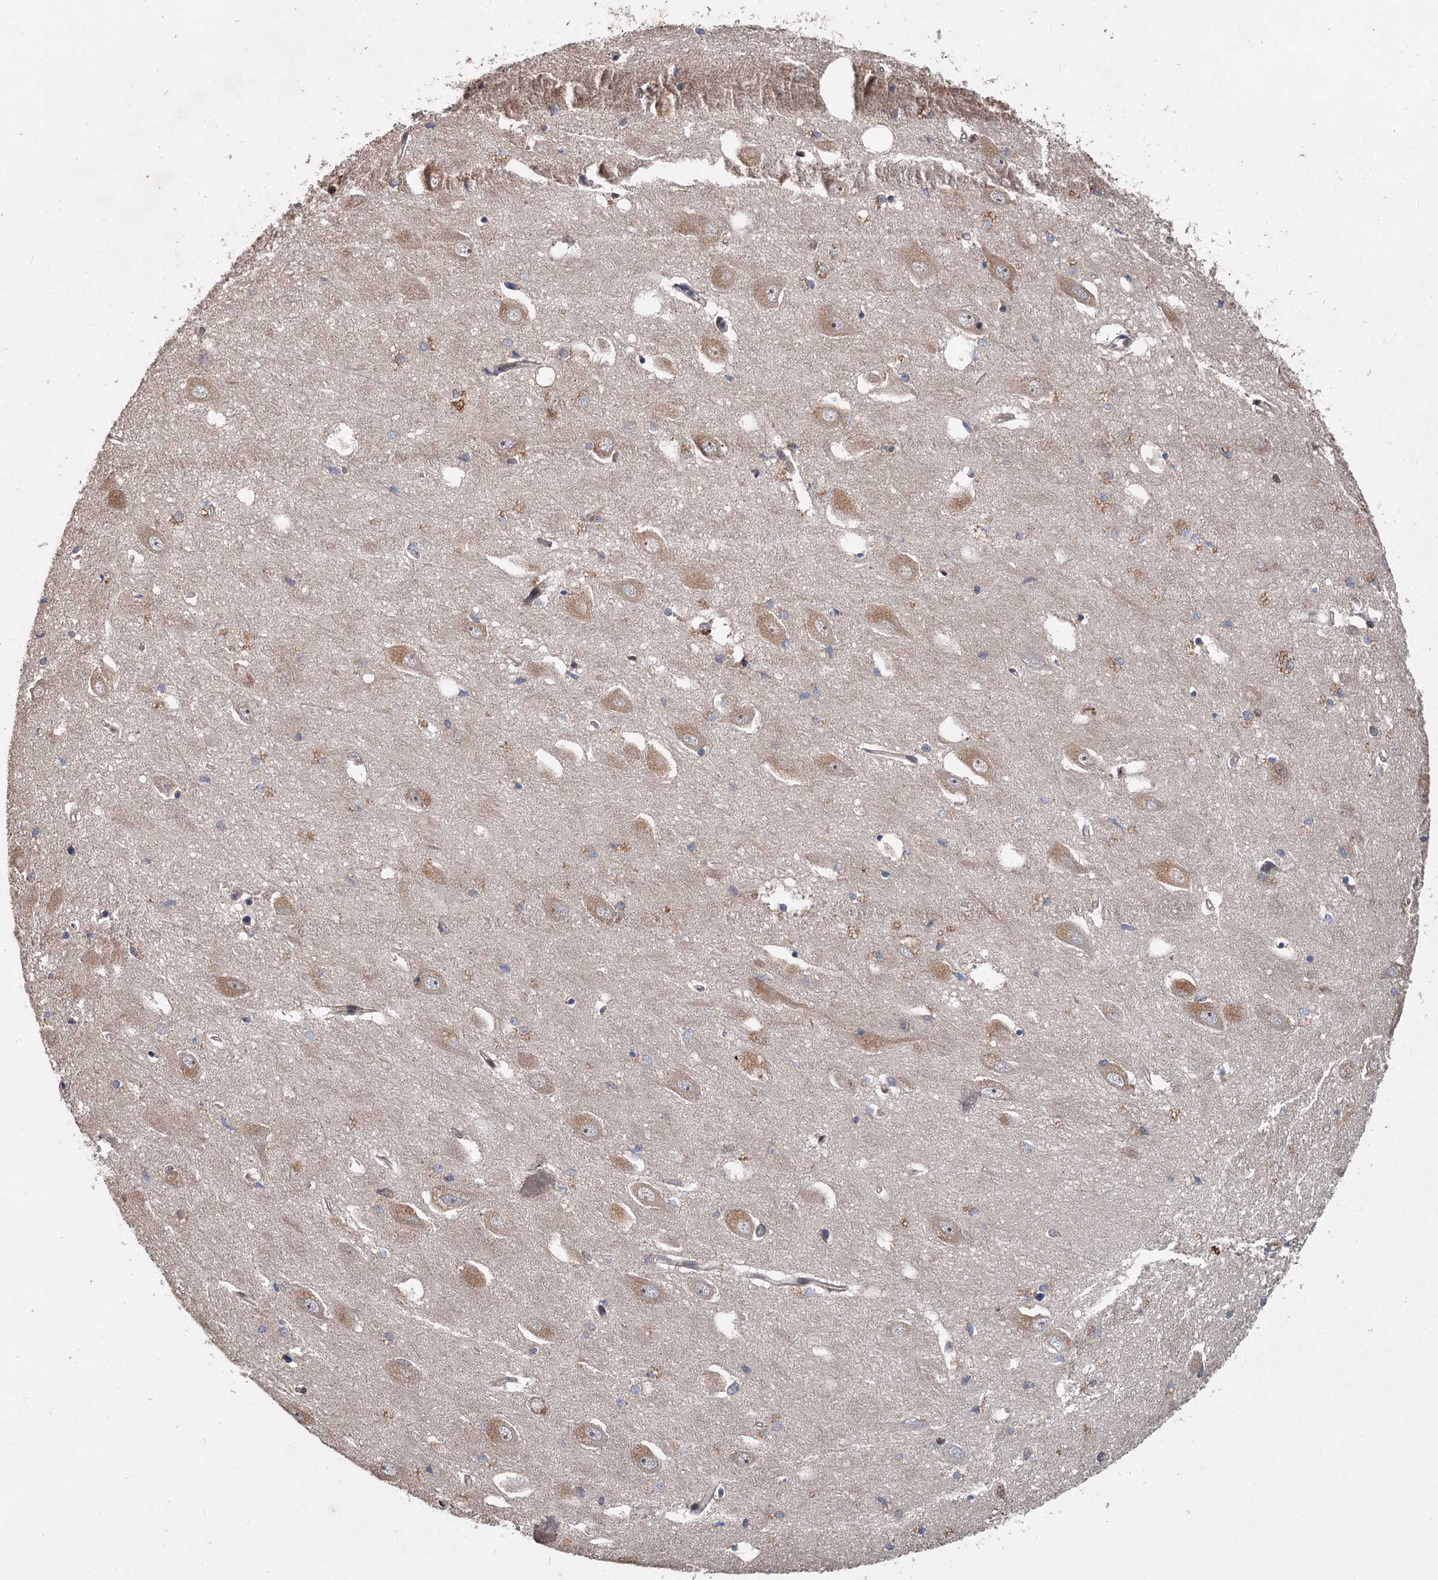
{"staining": {"intensity": "negative", "quantity": "none", "location": "none"}, "tissue": "hippocampus", "cell_type": "Glial cells", "image_type": "normal", "snomed": [{"axis": "morphology", "description": "Normal tissue, NOS"}, {"axis": "topography", "description": "Hippocampus"}], "caption": "An immunohistochemistry photomicrograph of benign hippocampus is shown. There is no staining in glial cells of hippocampus. (Immunohistochemistry (ihc), brightfield microscopy, high magnification).", "gene": "MYG1", "patient": {"sex": "female", "age": 64}}